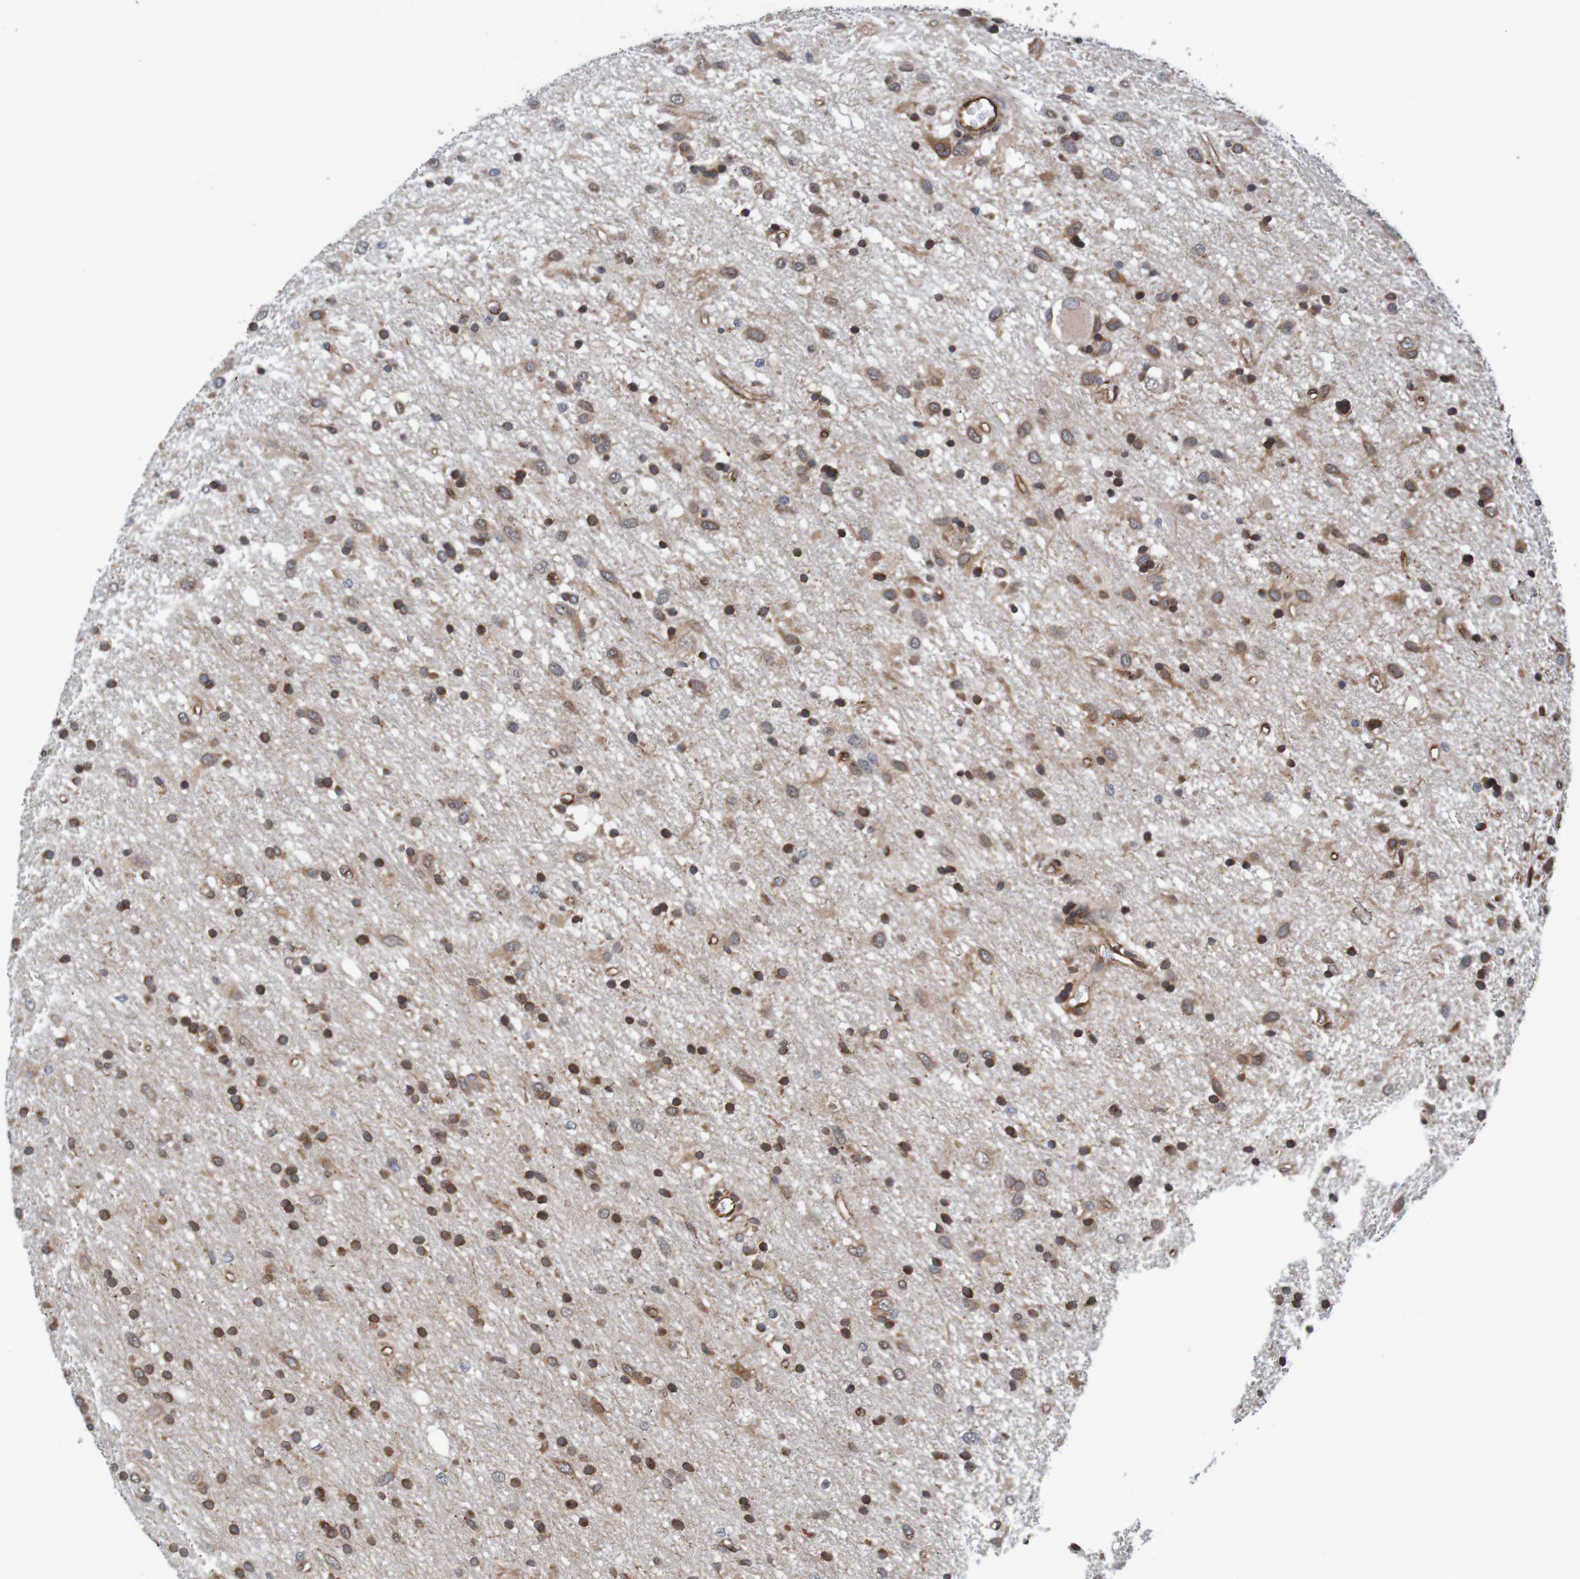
{"staining": {"intensity": "moderate", "quantity": ">75%", "location": "cytoplasmic/membranous,nuclear"}, "tissue": "glioma", "cell_type": "Tumor cells", "image_type": "cancer", "snomed": [{"axis": "morphology", "description": "Glioma, malignant, Low grade"}, {"axis": "topography", "description": "Brain"}], "caption": "About >75% of tumor cells in malignant glioma (low-grade) demonstrate moderate cytoplasmic/membranous and nuclear protein positivity as visualized by brown immunohistochemical staining.", "gene": "TMEM109", "patient": {"sex": "male", "age": 77}}